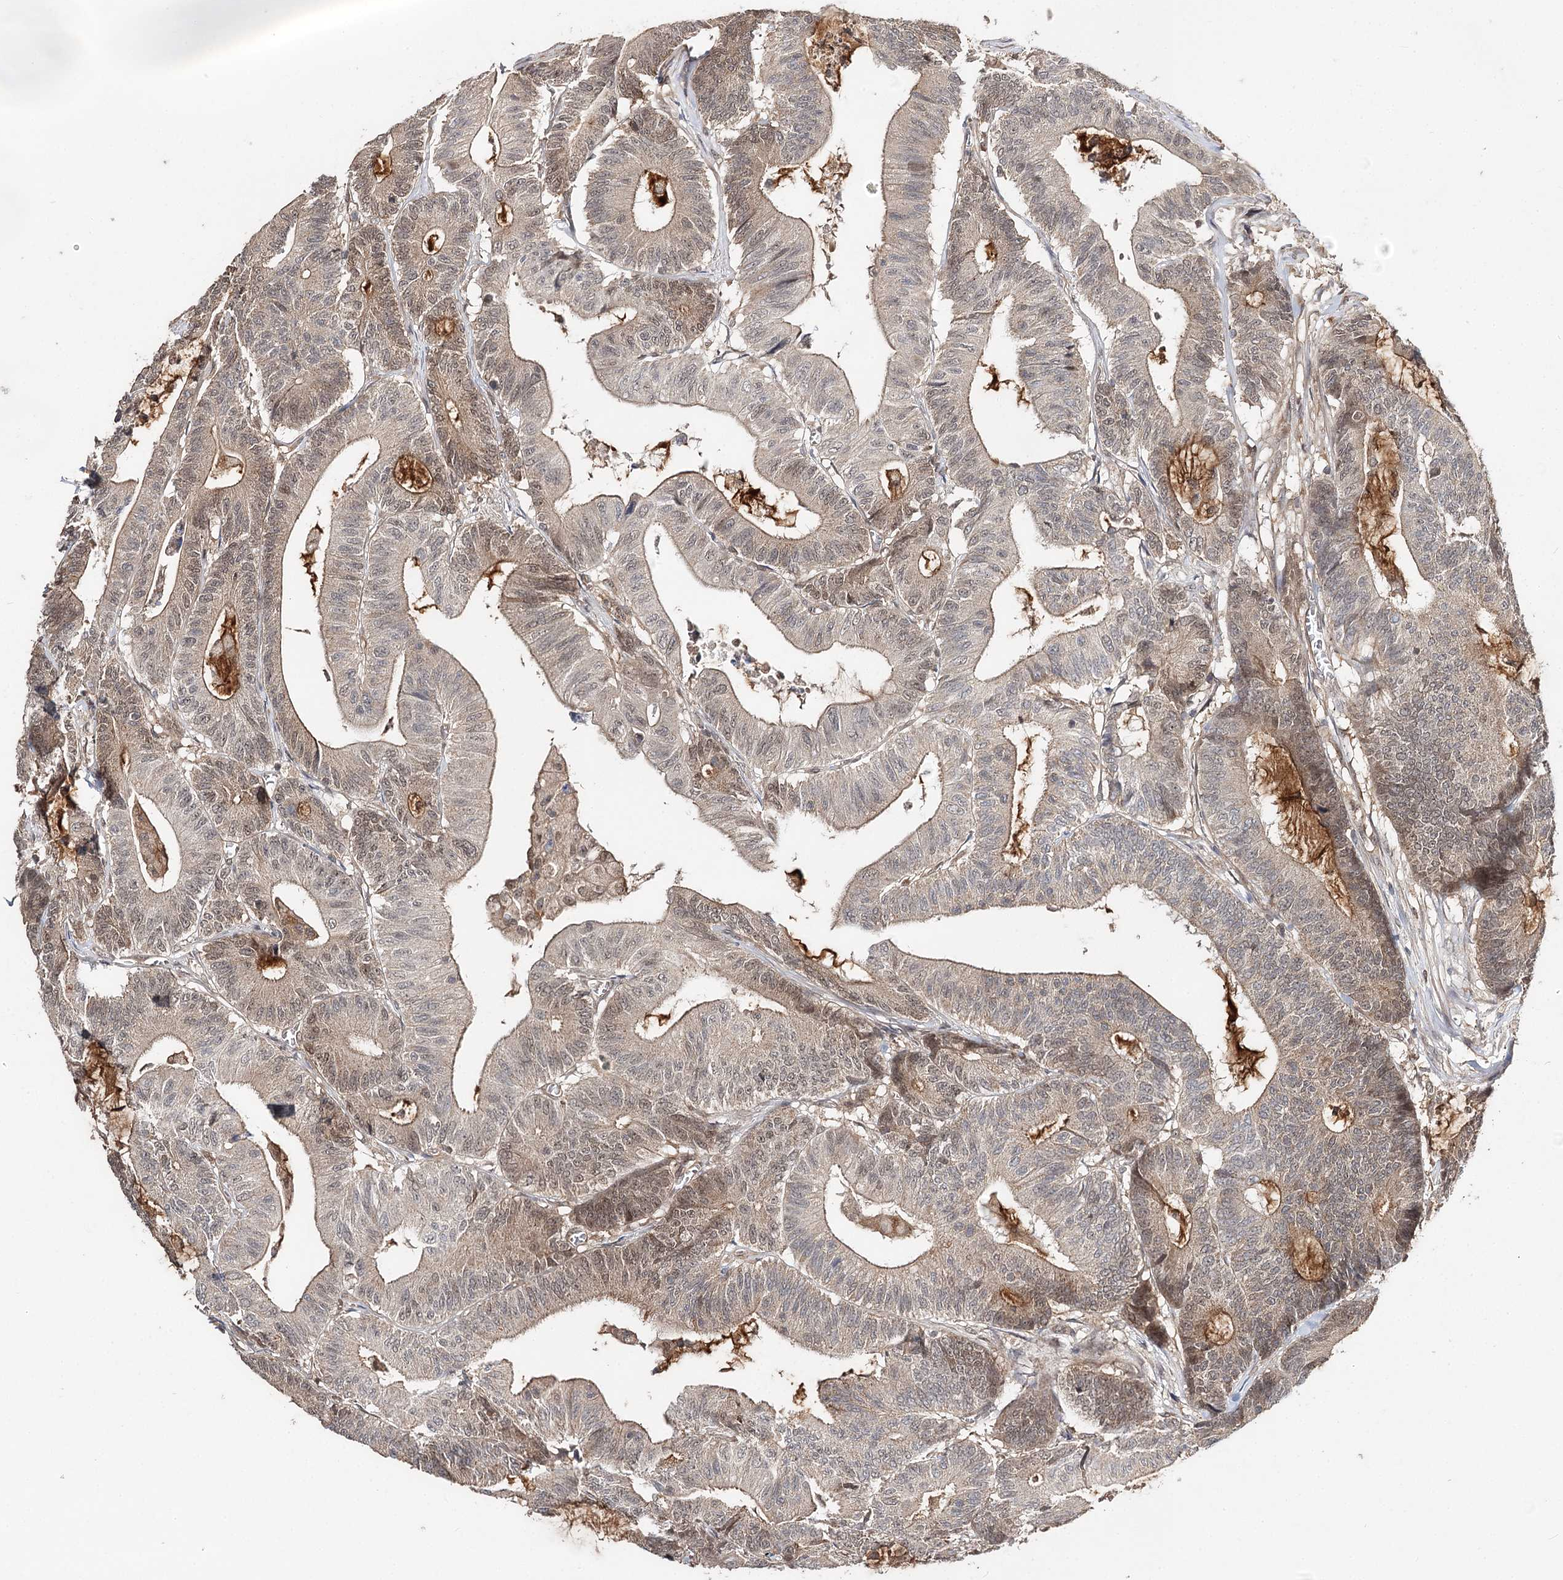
{"staining": {"intensity": "moderate", "quantity": ">75%", "location": "cytoplasmic/membranous,nuclear"}, "tissue": "colorectal cancer", "cell_type": "Tumor cells", "image_type": "cancer", "snomed": [{"axis": "morphology", "description": "Adenocarcinoma, NOS"}, {"axis": "topography", "description": "Colon"}], "caption": "This photomicrograph displays IHC staining of human colorectal cancer, with medium moderate cytoplasmic/membranous and nuclear positivity in about >75% of tumor cells.", "gene": "NOPCHAP1", "patient": {"sex": "female", "age": 84}}